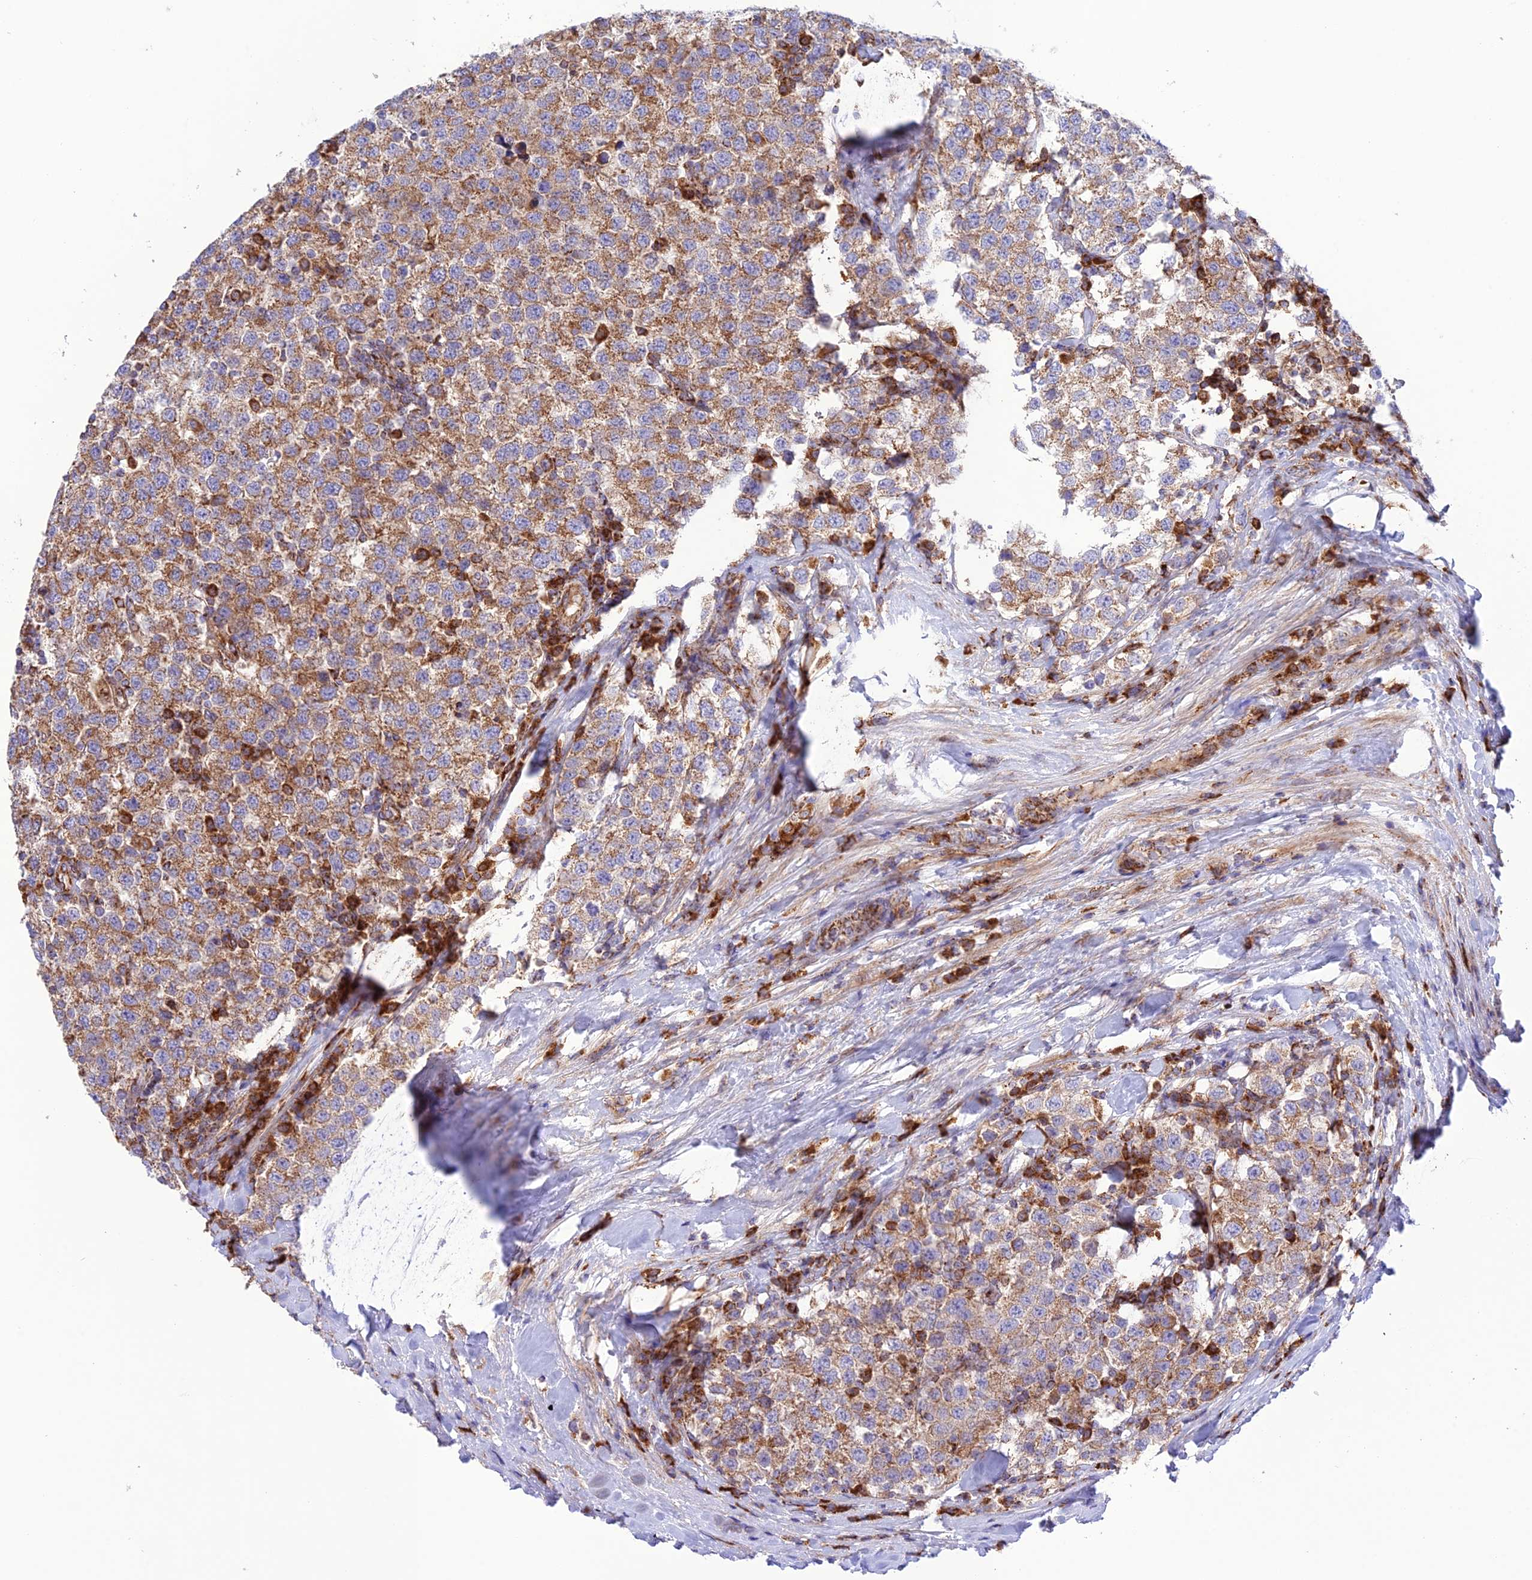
{"staining": {"intensity": "moderate", "quantity": ">75%", "location": "cytoplasmic/membranous"}, "tissue": "testis cancer", "cell_type": "Tumor cells", "image_type": "cancer", "snomed": [{"axis": "morphology", "description": "Seminoma, NOS"}, {"axis": "topography", "description": "Testis"}], "caption": "Immunohistochemistry (DAB) staining of testis cancer (seminoma) demonstrates moderate cytoplasmic/membranous protein positivity in about >75% of tumor cells.", "gene": "UAP1L1", "patient": {"sex": "male", "age": 34}}